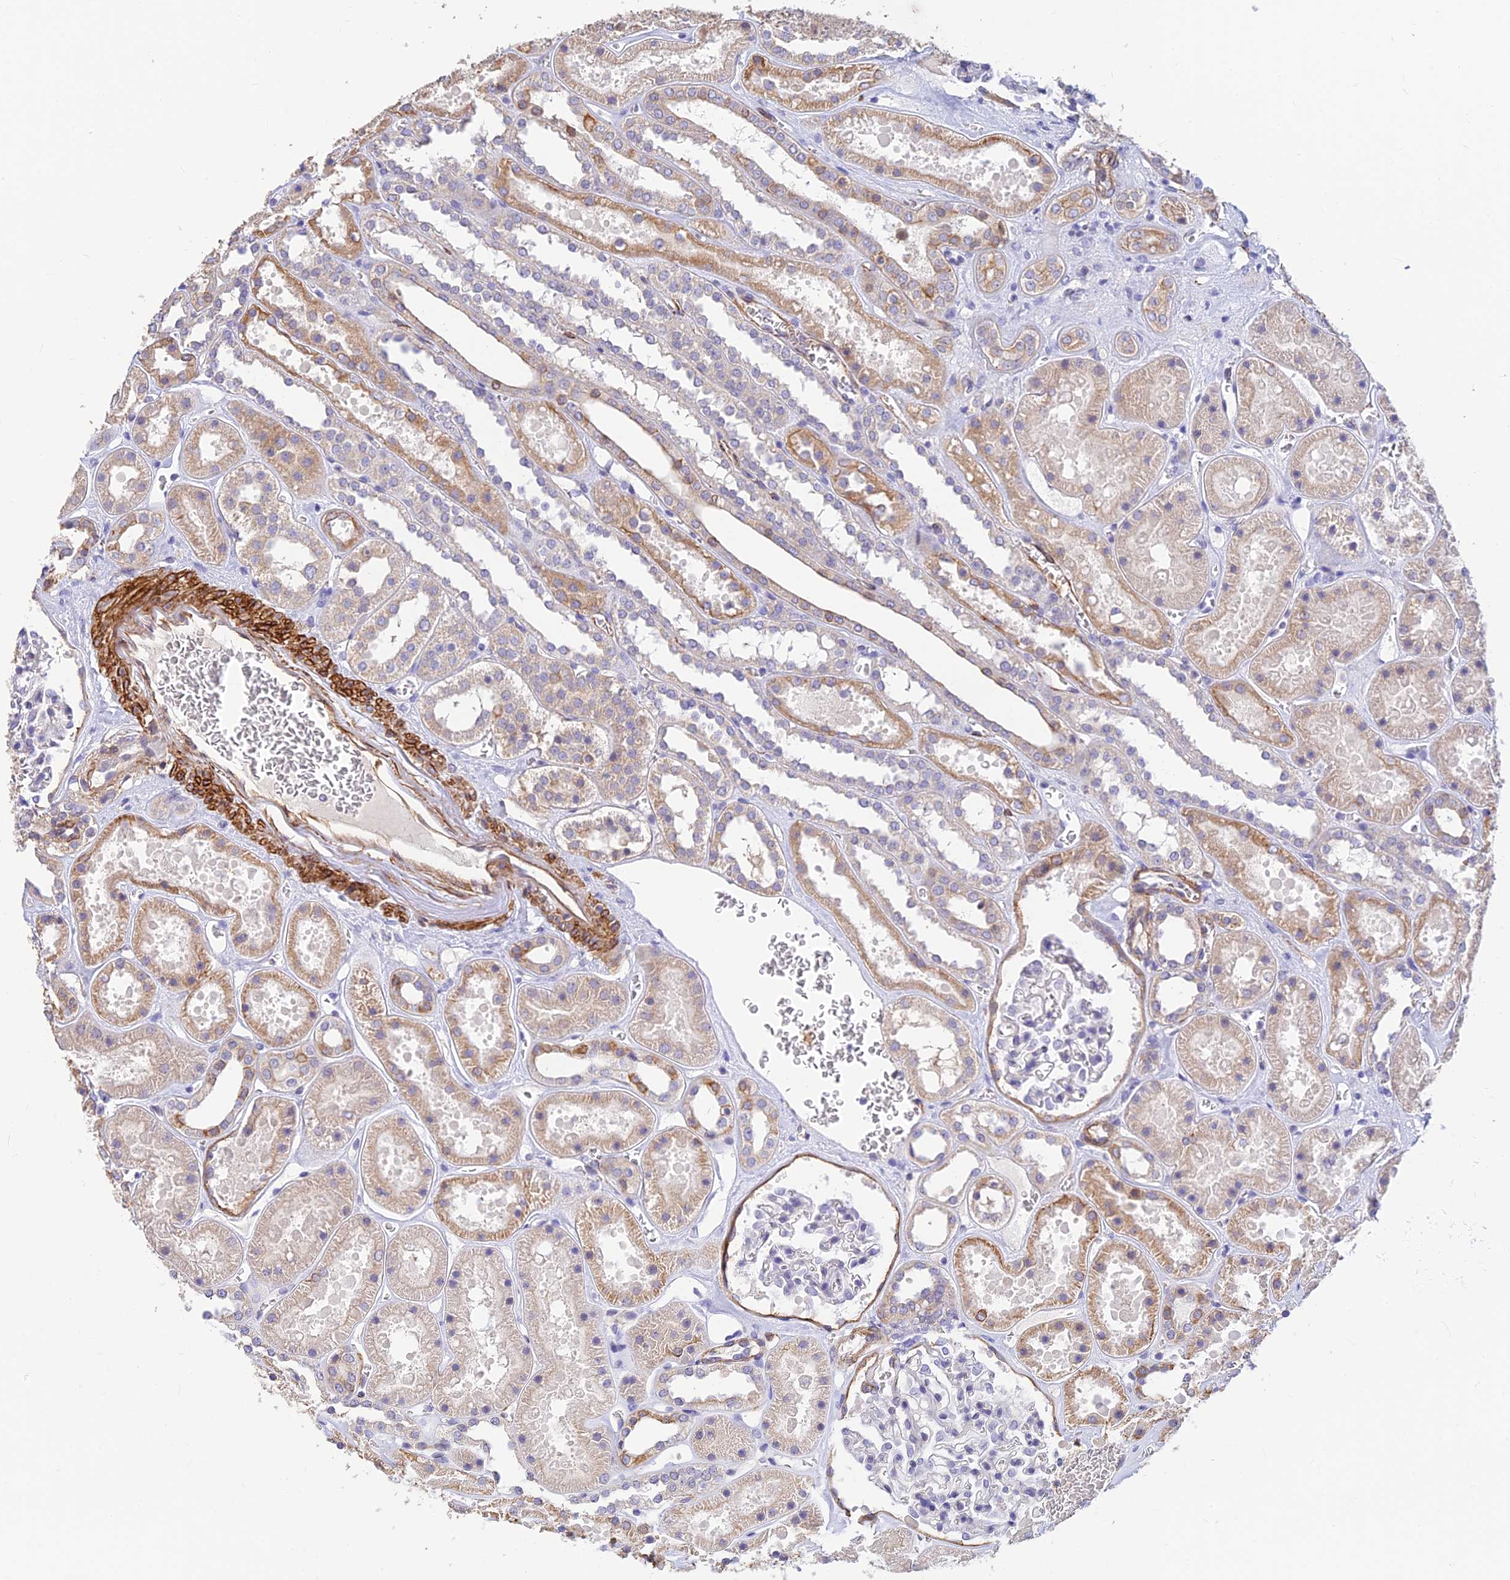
{"staining": {"intensity": "negative", "quantity": "none", "location": "none"}, "tissue": "kidney", "cell_type": "Cells in glomeruli", "image_type": "normal", "snomed": [{"axis": "morphology", "description": "Normal tissue, NOS"}, {"axis": "topography", "description": "Kidney"}], "caption": "Immunohistochemistry (IHC) micrograph of benign human kidney stained for a protein (brown), which displays no positivity in cells in glomeruli.", "gene": "ALDH1L2", "patient": {"sex": "female", "age": 41}}